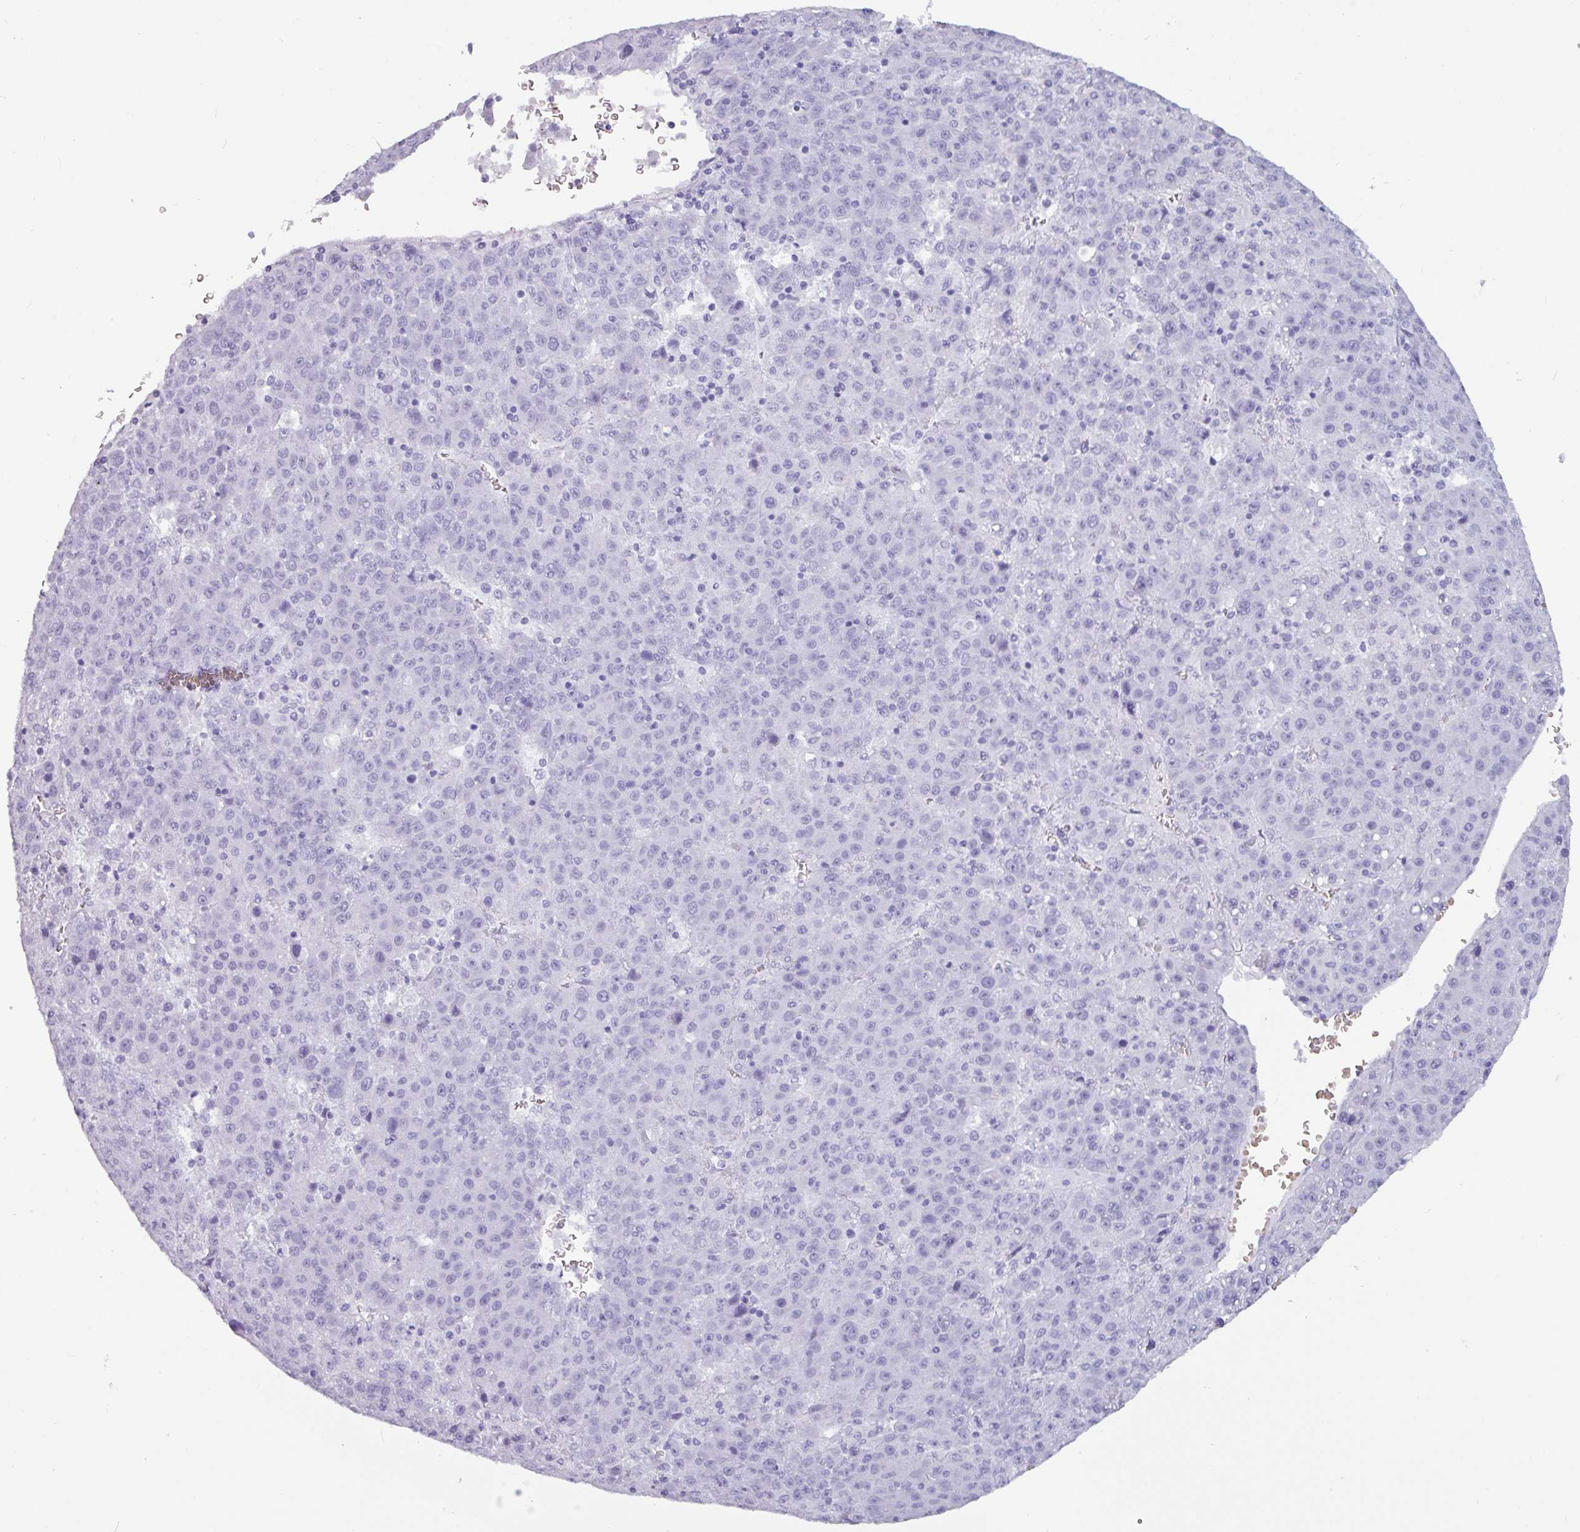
{"staining": {"intensity": "negative", "quantity": "none", "location": "none"}, "tissue": "liver cancer", "cell_type": "Tumor cells", "image_type": "cancer", "snomed": [{"axis": "morphology", "description": "Carcinoma, Hepatocellular, NOS"}, {"axis": "topography", "description": "Liver"}], "caption": "Protein analysis of liver hepatocellular carcinoma reveals no significant expression in tumor cells.", "gene": "CRYBB2", "patient": {"sex": "female", "age": 53}}